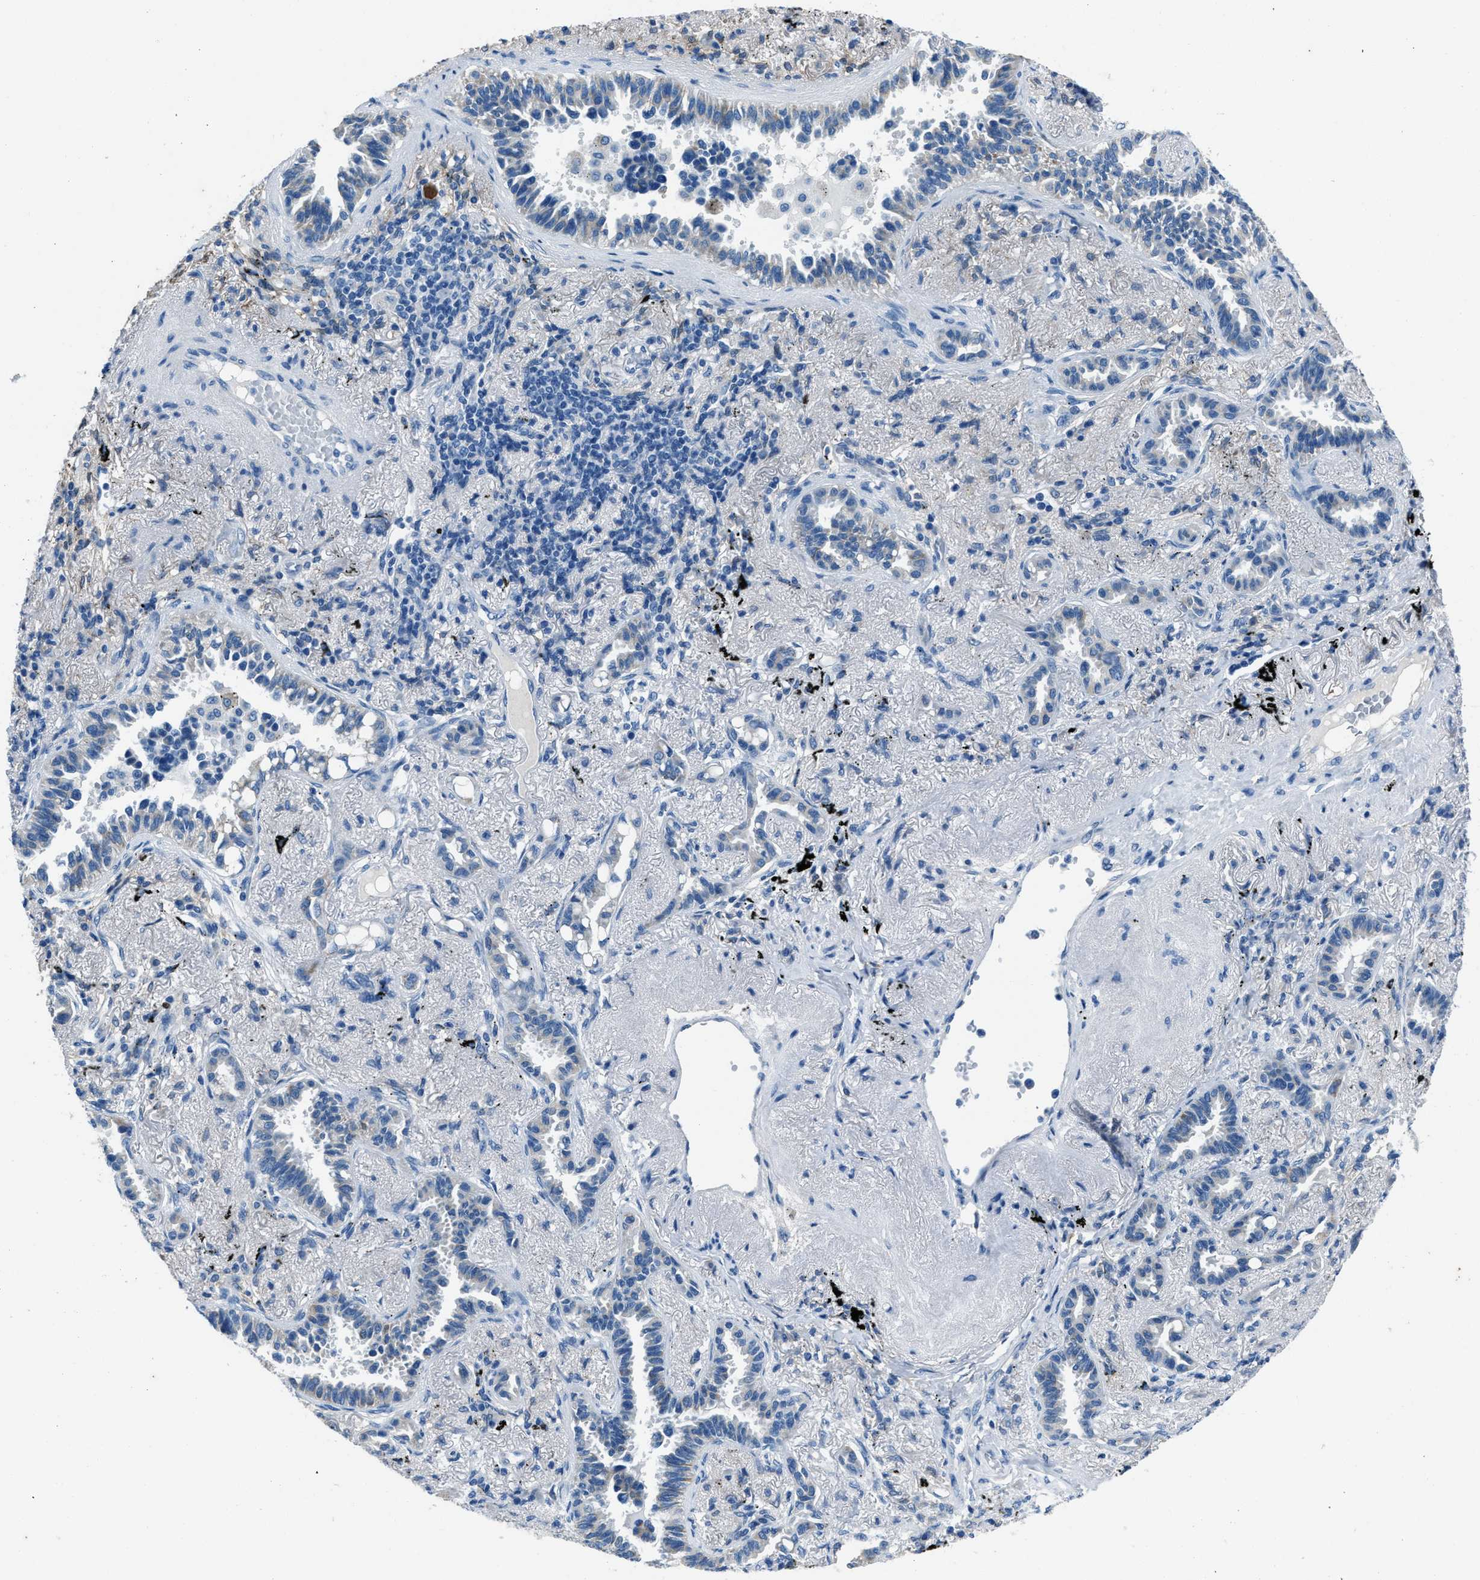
{"staining": {"intensity": "negative", "quantity": "none", "location": "none"}, "tissue": "lung cancer", "cell_type": "Tumor cells", "image_type": "cancer", "snomed": [{"axis": "morphology", "description": "Adenocarcinoma, NOS"}, {"axis": "topography", "description": "Lung"}], "caption": "Adenocarcinoma (lung) stained for a protein using IHC shows no positivity tumor cells.", "gene": "AMACR", "patient": {"sex": "male", "age": 59}}